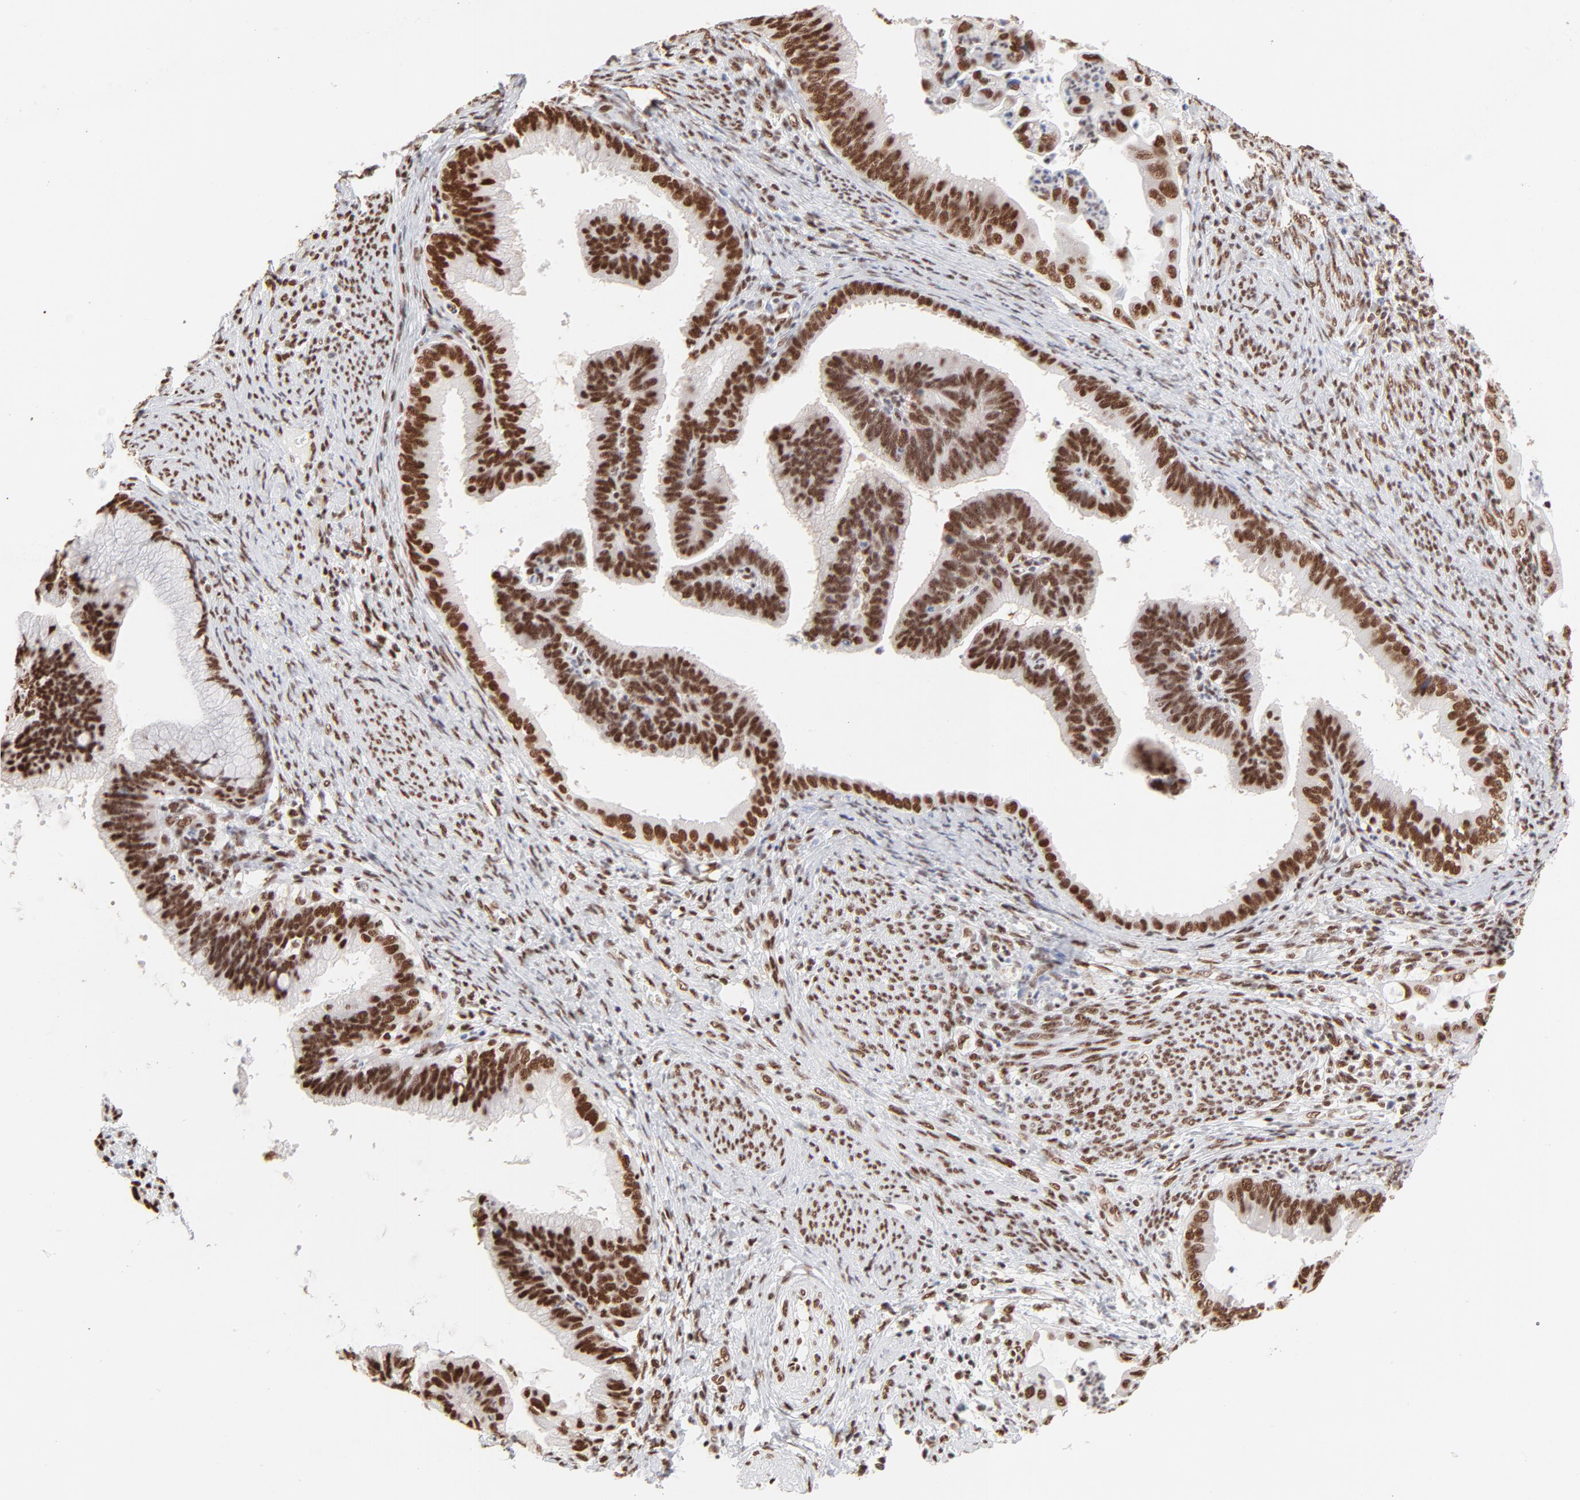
{"staining": {"intensity": "strong", "quantity": ">75%", "location": "nuclear"}, "tissue": "cervical cancer", "cell_type": "Tumor cells", "image_type": "cancer", "snomed": [{"axis": "morphology", "description": "Adenocarcinoma, NOS"}, {"axis": "topography", "description": "Cervix"}], "caption": "Approximately >75% of tumor cells in human cervical cancer exhibit strong nuclear protein expression as visualized by brown immunohistochemical staining.", "gene": "TARDBP", "patient": {"sex": "female", "age": 47}}